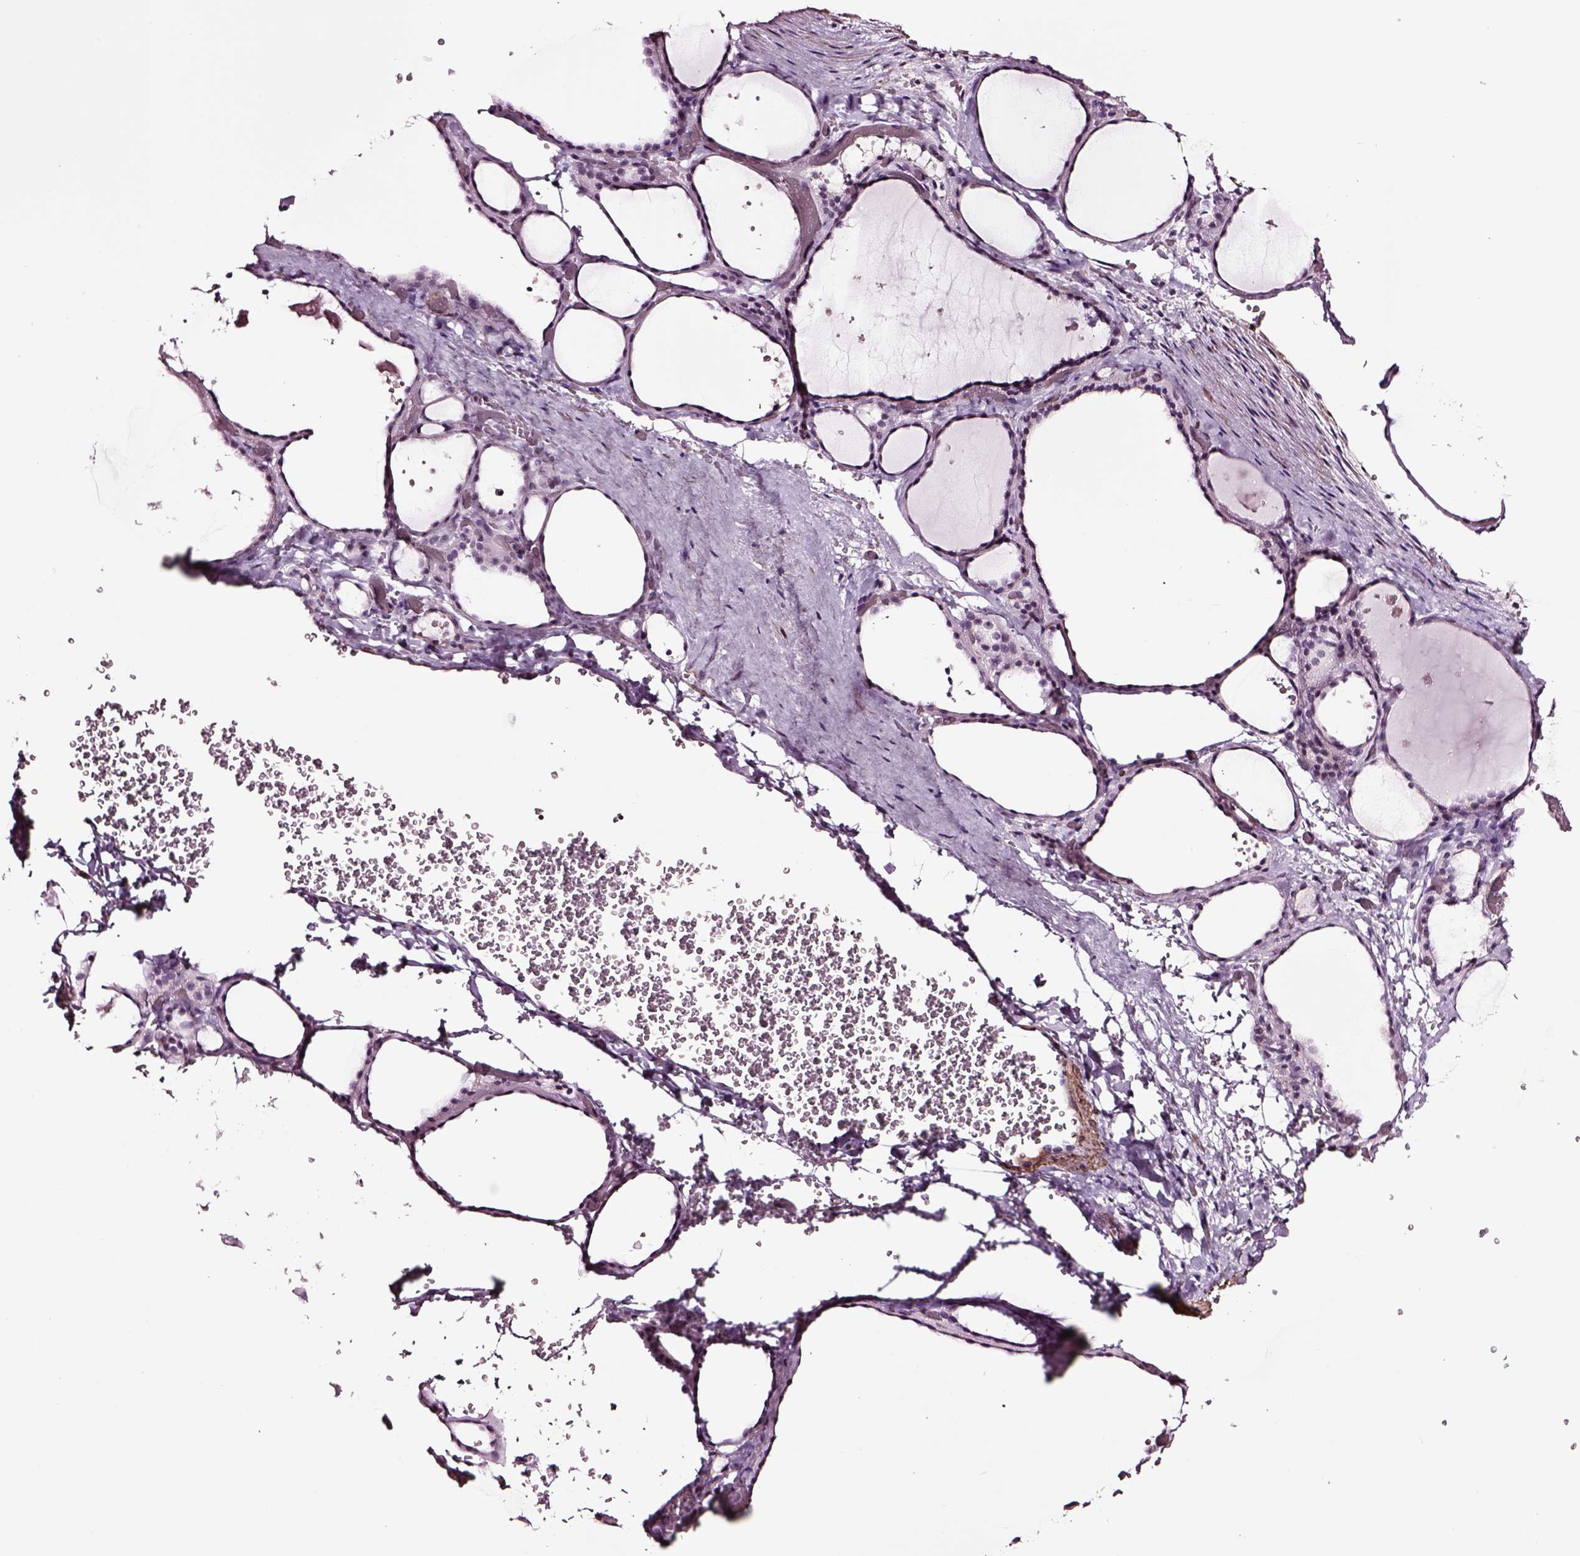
{"staining": {"intensity": "negative", "quantity": "none", "location": "none"}, "tissue": "thyroid gland", "cell_type": "Glandular cells", "image_type": "normal", "snomed": [{"axis": "morphology", "description": "Normal tissue, NOS"}, {"axis": "topography", "description": "Thyroid gland"}], "caption": "Immunohistochemistry micrograph of benign human thyroid gland stained for a protein (brown), which displays no staining in glandular cells.", "gene": "SOX10", "patient": {"sex": "female", "age": 36}}